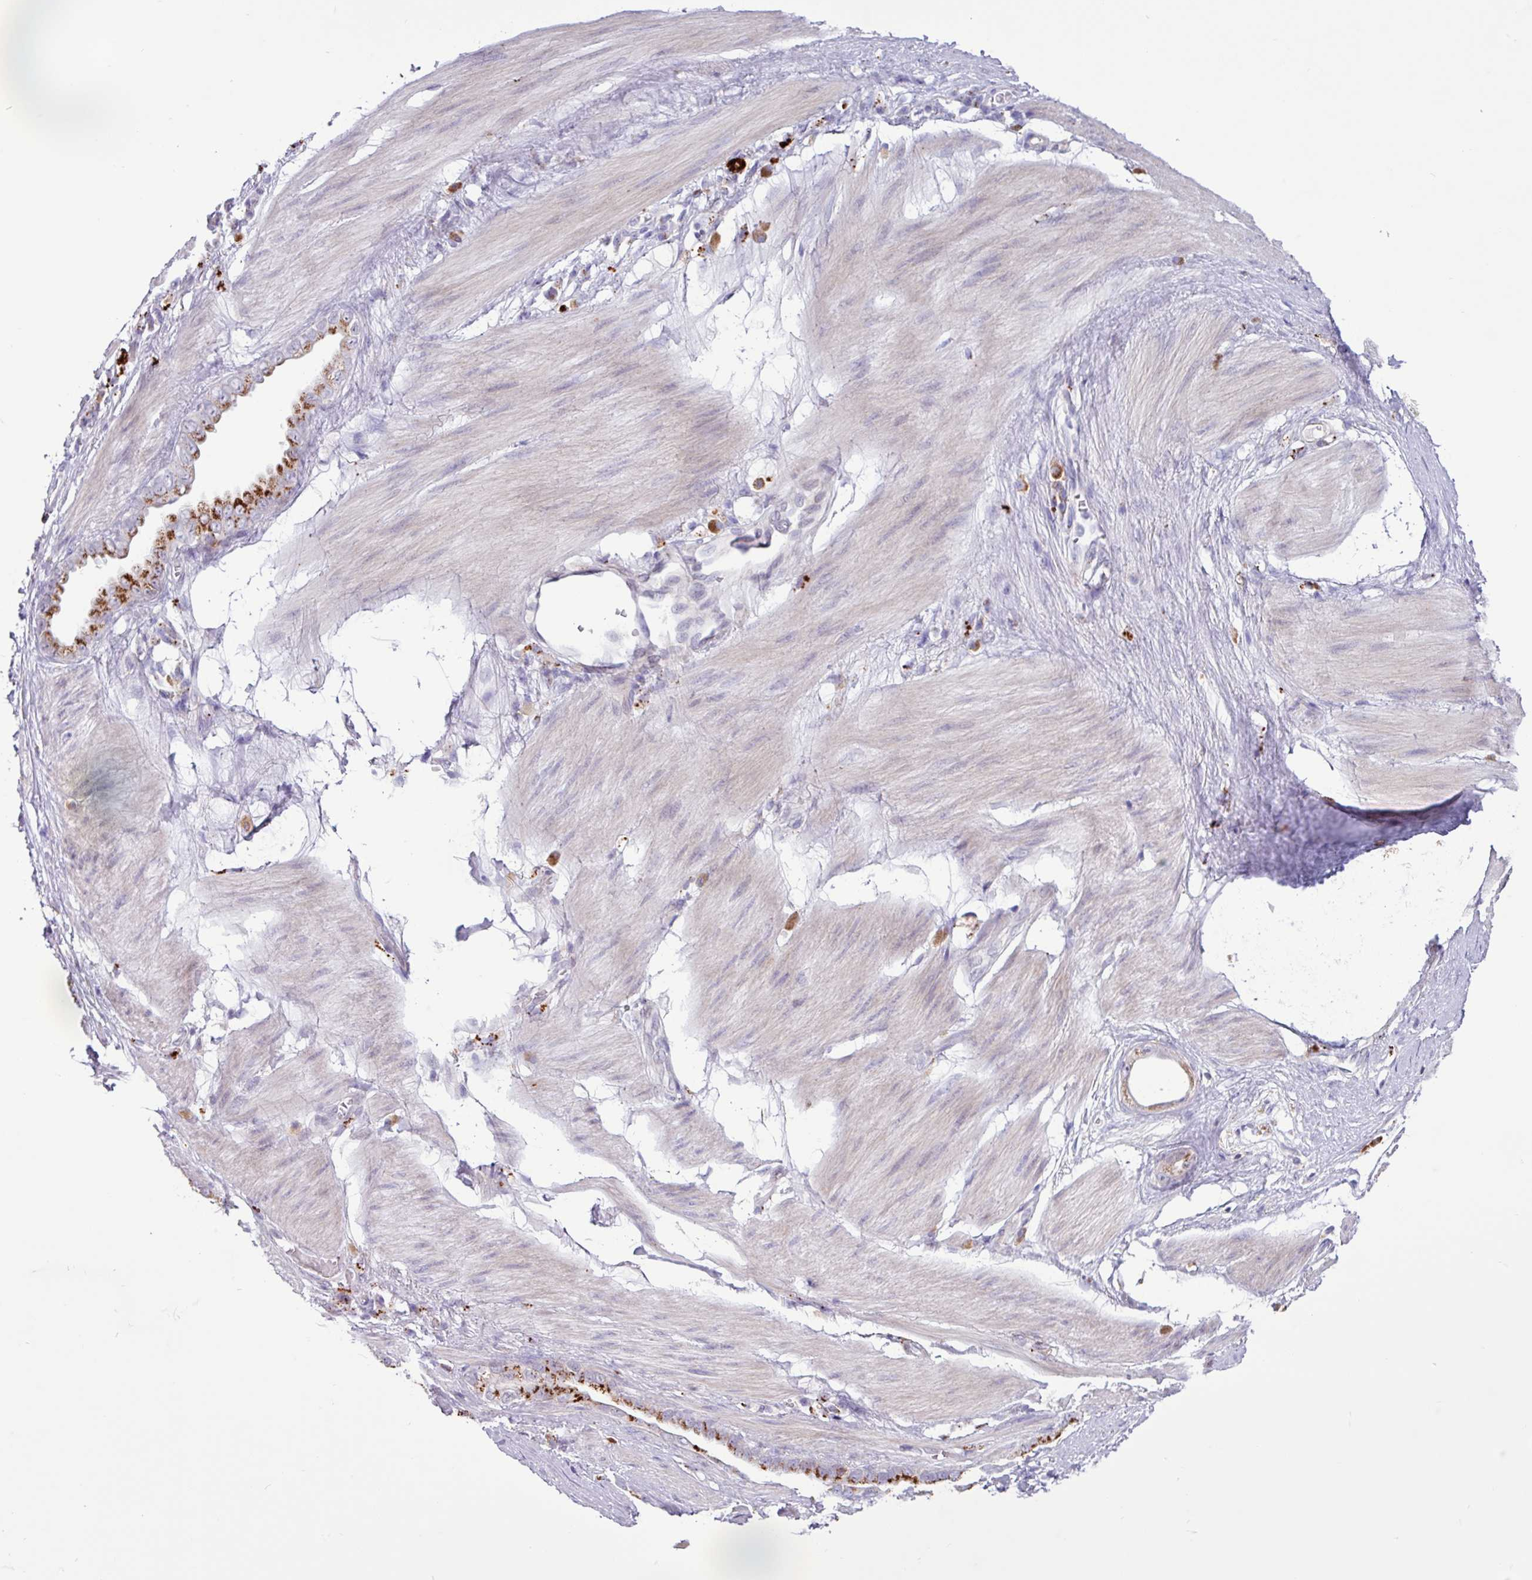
{"staining": {"intensity": "moderate", "quantity": ">75%", "location": "cytoplasmic/membranous"}, "tissue": "stomach cancer", "cell_type": "Tumor cells", "image_type": "cancer", "snomed": [{"axis": "morphology", "description": "Adenocarcinoma, NOS"}, {"axis": "topography", "description": "Stomach"}], "caption": "Adenocarcinoma (stomach) was stained to show a protein in brown. There is medium levels of moderate cytoplasmic/membranous positivity in about >75% of tumor cells.", "gene": "AMIGO2", "patient": {"sex": "male", "age": 55}}